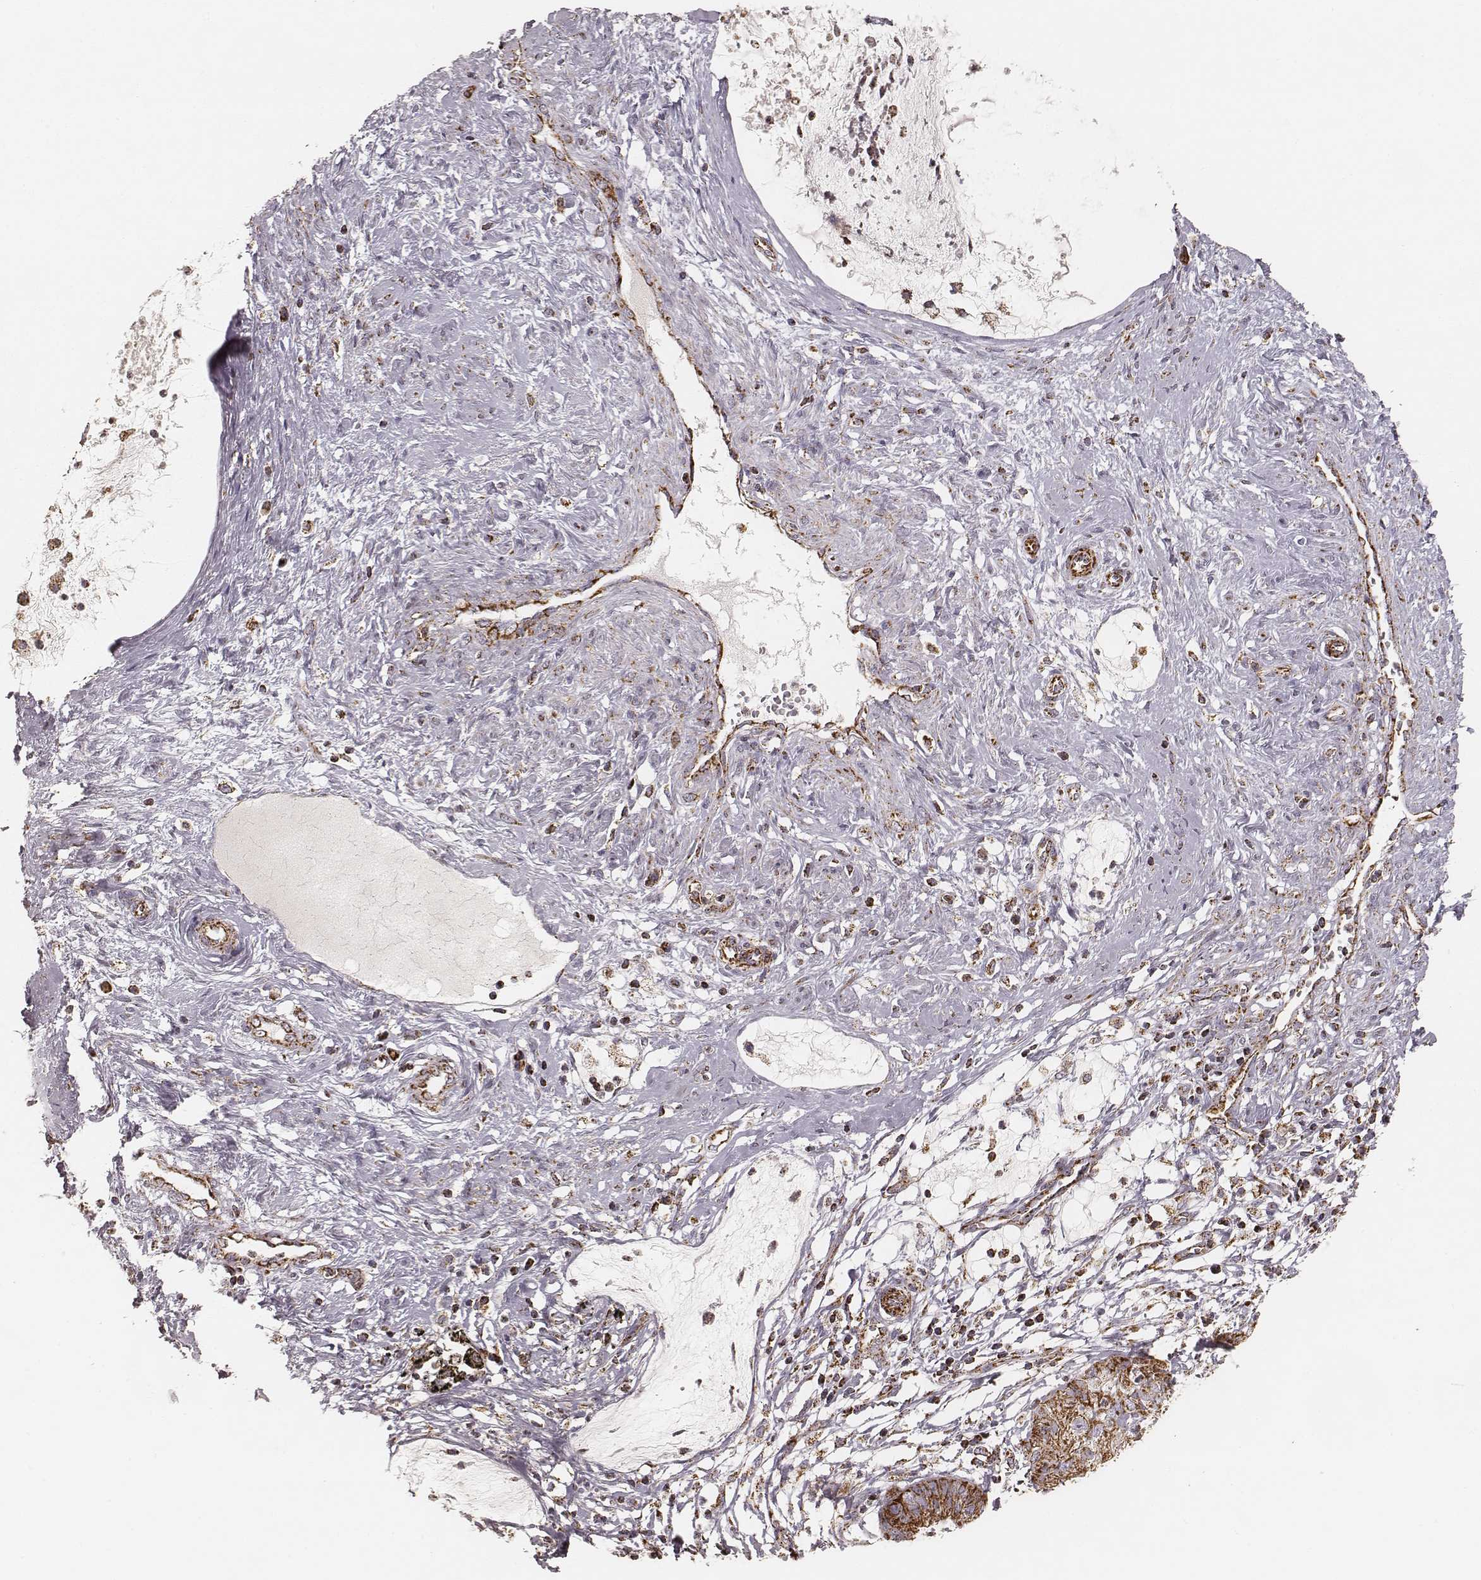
{"staining": {"intensity": "strong", "quantity": ">75%", "location": "nuclear"}, "tissue": "cervical cancer", "cell_type": "Tumor cells", "image_type": "cancer", "snomed": [{"axis": "morphology", "description": "Normal tissue, NOS"}, {"axis": "morphology", "description": "Adenocarcinoma, NOS"}, {"axis": "topography", "description": "Cervix"}], "caption": "Immunohistochemical staining of cervical cancer (adenocarcinoma) demonstrates strong nuclear protein expression in about >75% of tumor cells.", "gene": "CS", "patient": {"sex": "female", "age": 38}}